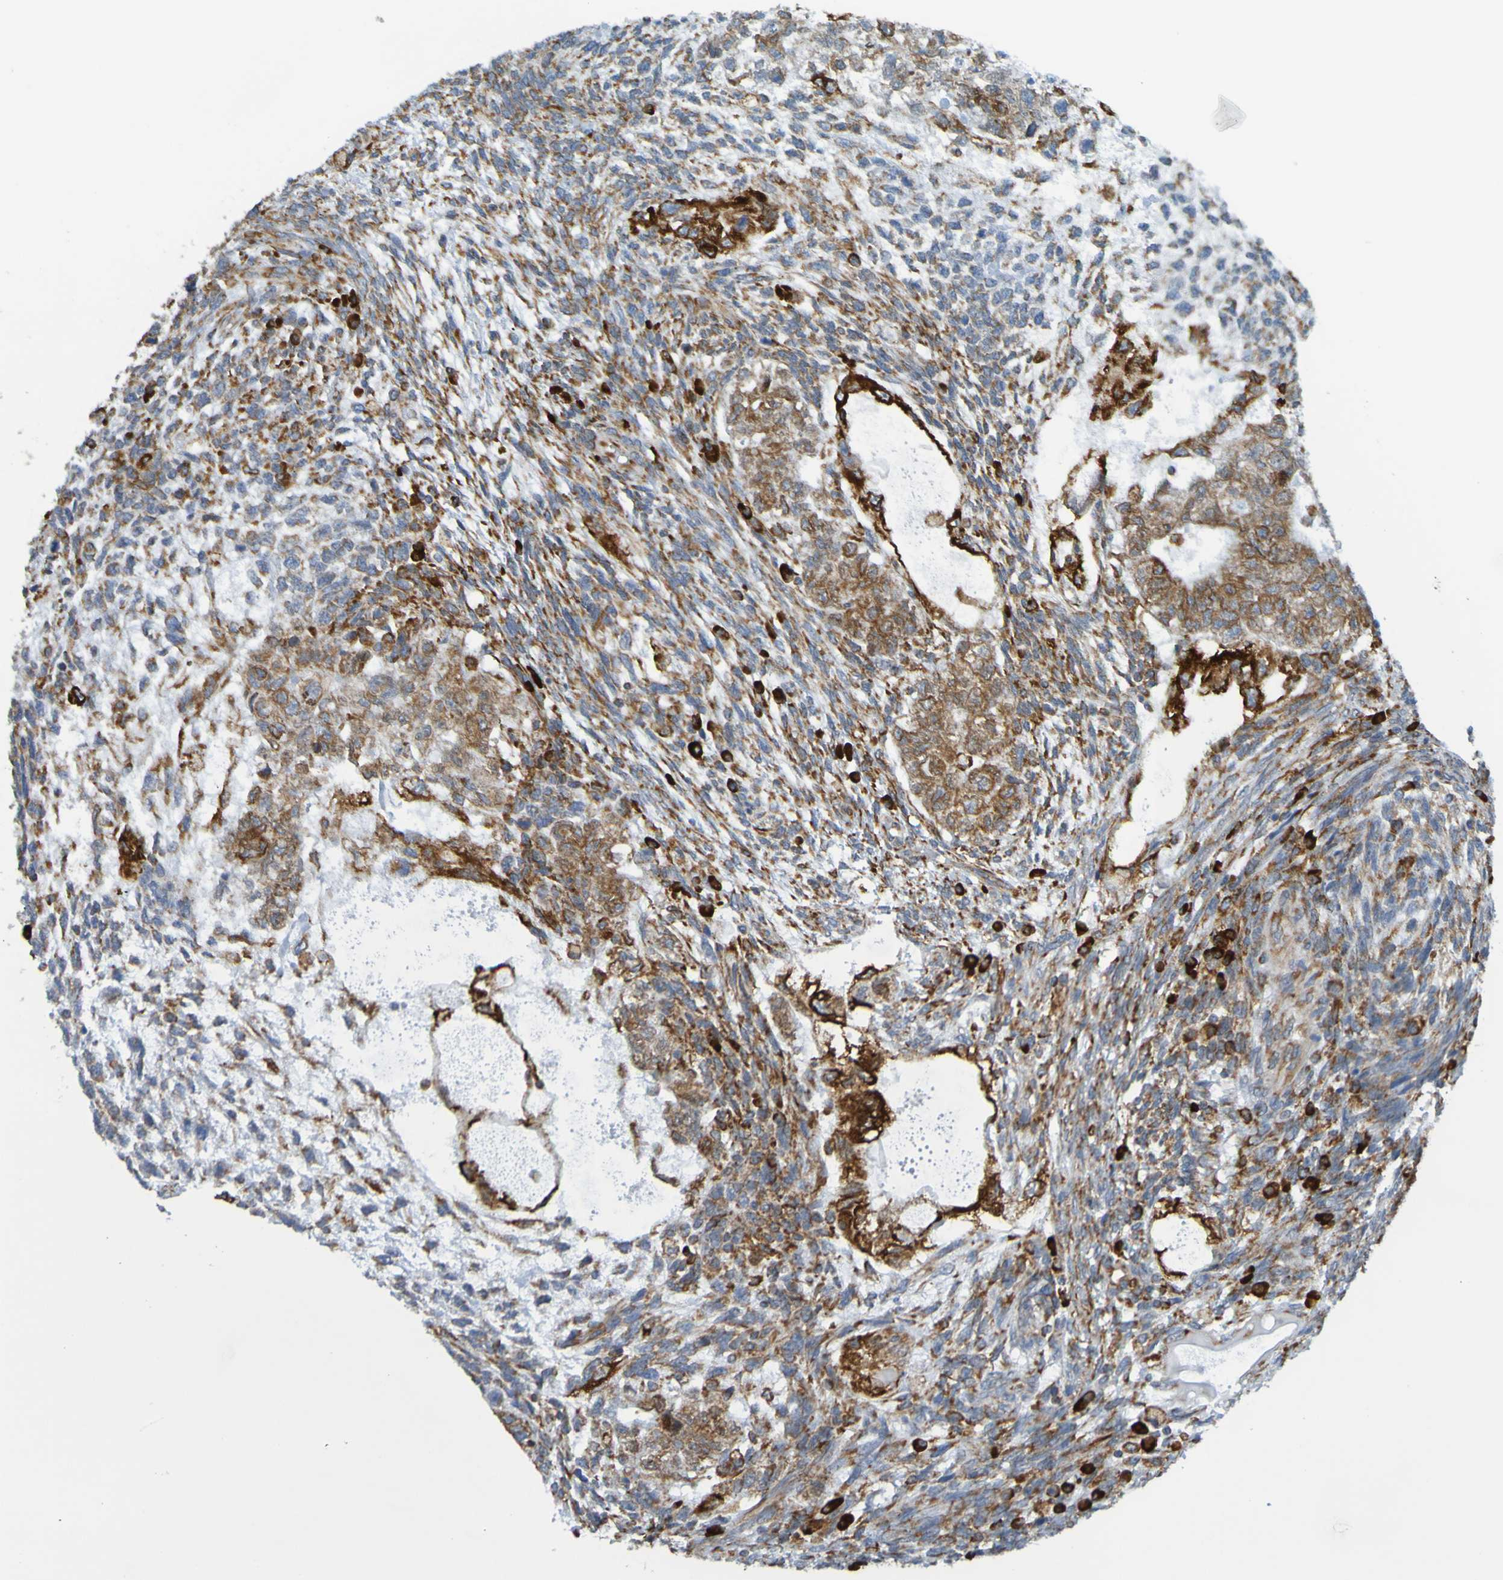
{"staining": {"intensity": "weak", "quantity": "25%-75%", "location": "cytoplasmic/membranous"}, "tissue": "testis cancer", "cell_type": "Tumor cells", "image_type": "cancer", "snomed": [{"axis": "morphology", "description": "Normal tissue, NOS"}, {"axis": "morphology", "description": "Carcinoma, Embryonal, NOS"}, {"axis": "topography", "description": "Testis"}], "caption": "A high-resolution histopathology image shows IHC staining of testis cancer (embryonal carcinoma), which demonstrates weak cytoplasmic/membranous expression in about 25%-75% of tumor cells.", "gene": "SSR1", "patient": {"sex": "male", "age": 36}}